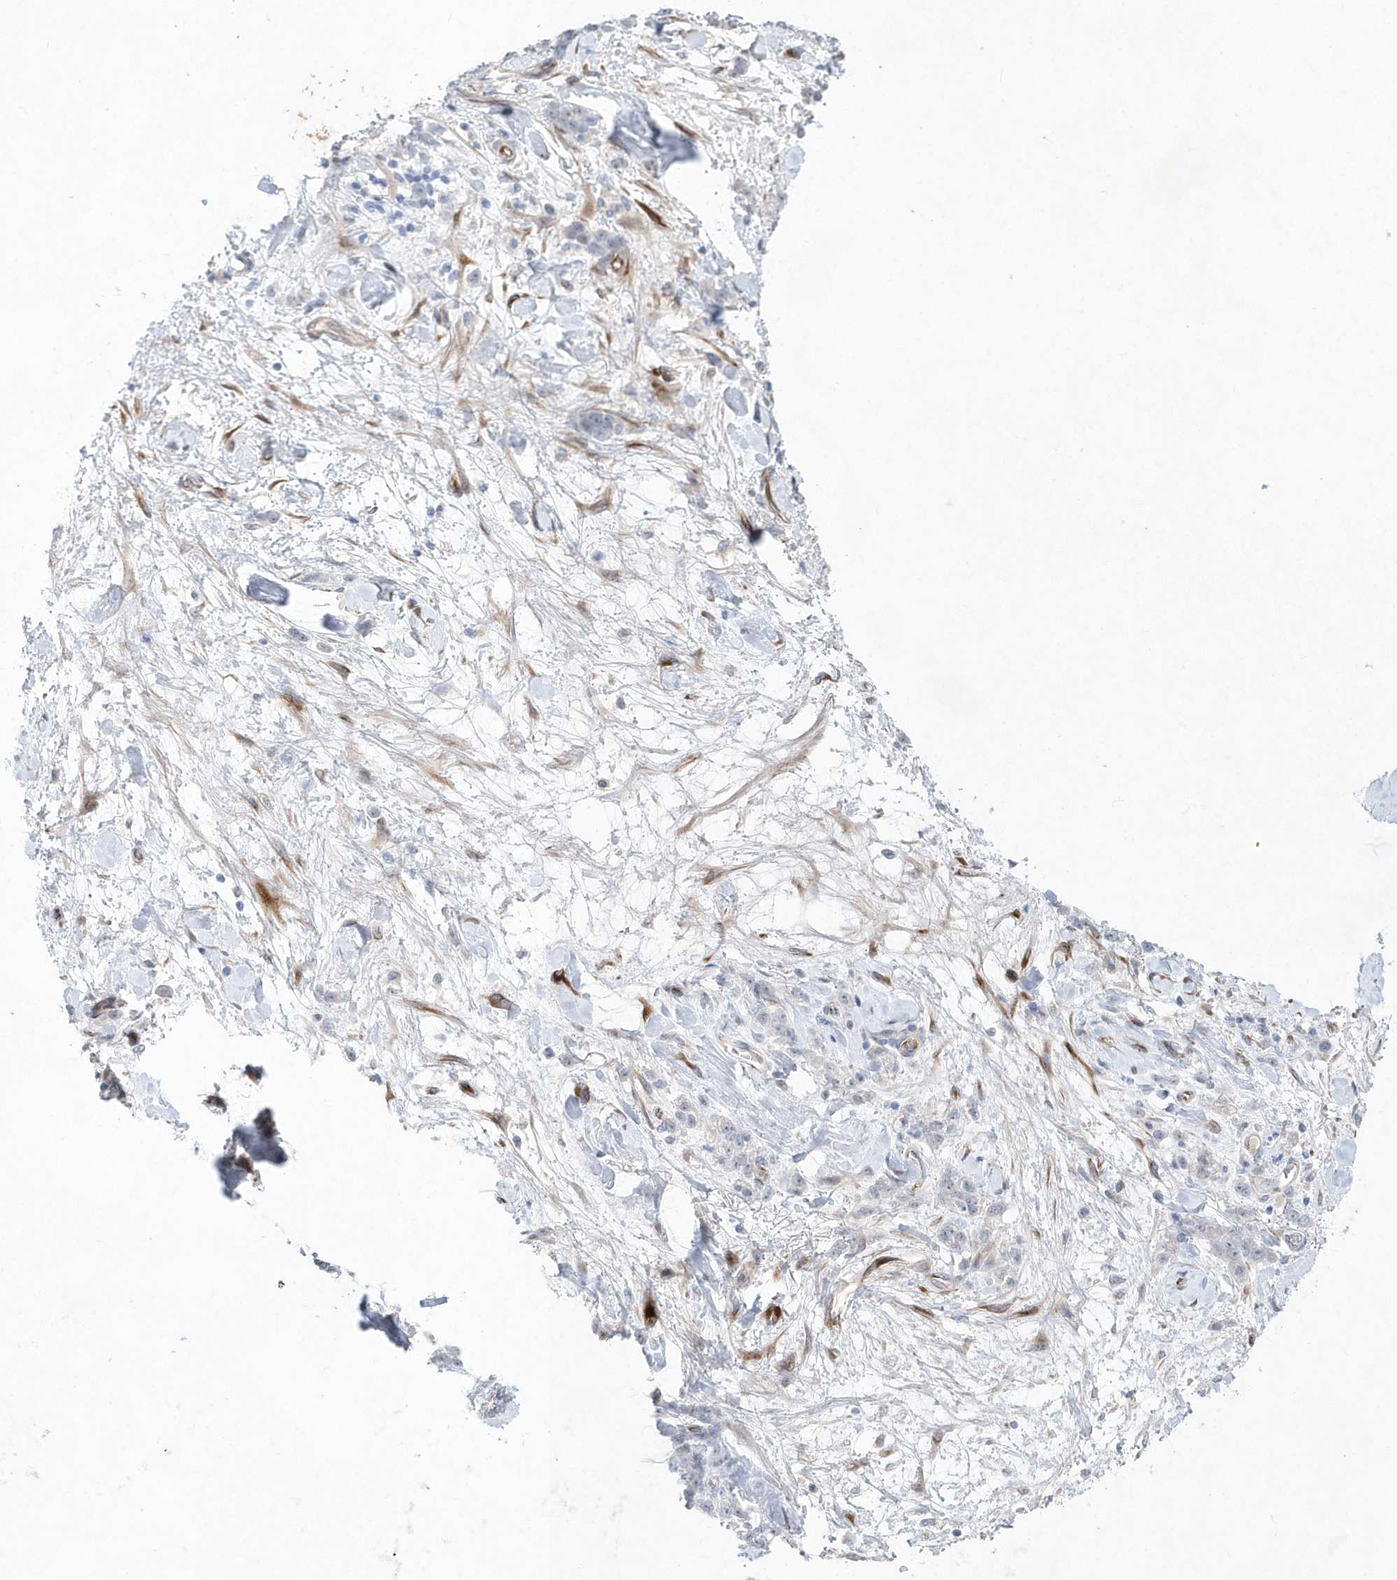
{"staining": {"intensity": "negative", "quantity": "none", "location": "none"}, "tissue": "stomach cancer", "cell_type": "Tumor cells", "image_type": "cancer", "snomed": [{"axis": "morphology", "description": "Normal tissue, NOS"}, {"axis": "morphology", "description": "Adenocarcinoma, NOS"}, {"axis": "topography", "description": "Stomach"}], "caption": "Stomach adenocarcinoma stained for a protein using IHC demonstrates no positivity tumor cells.", "gene": "TMEM132B", "patient": {"sex": "male", "age": 82}}